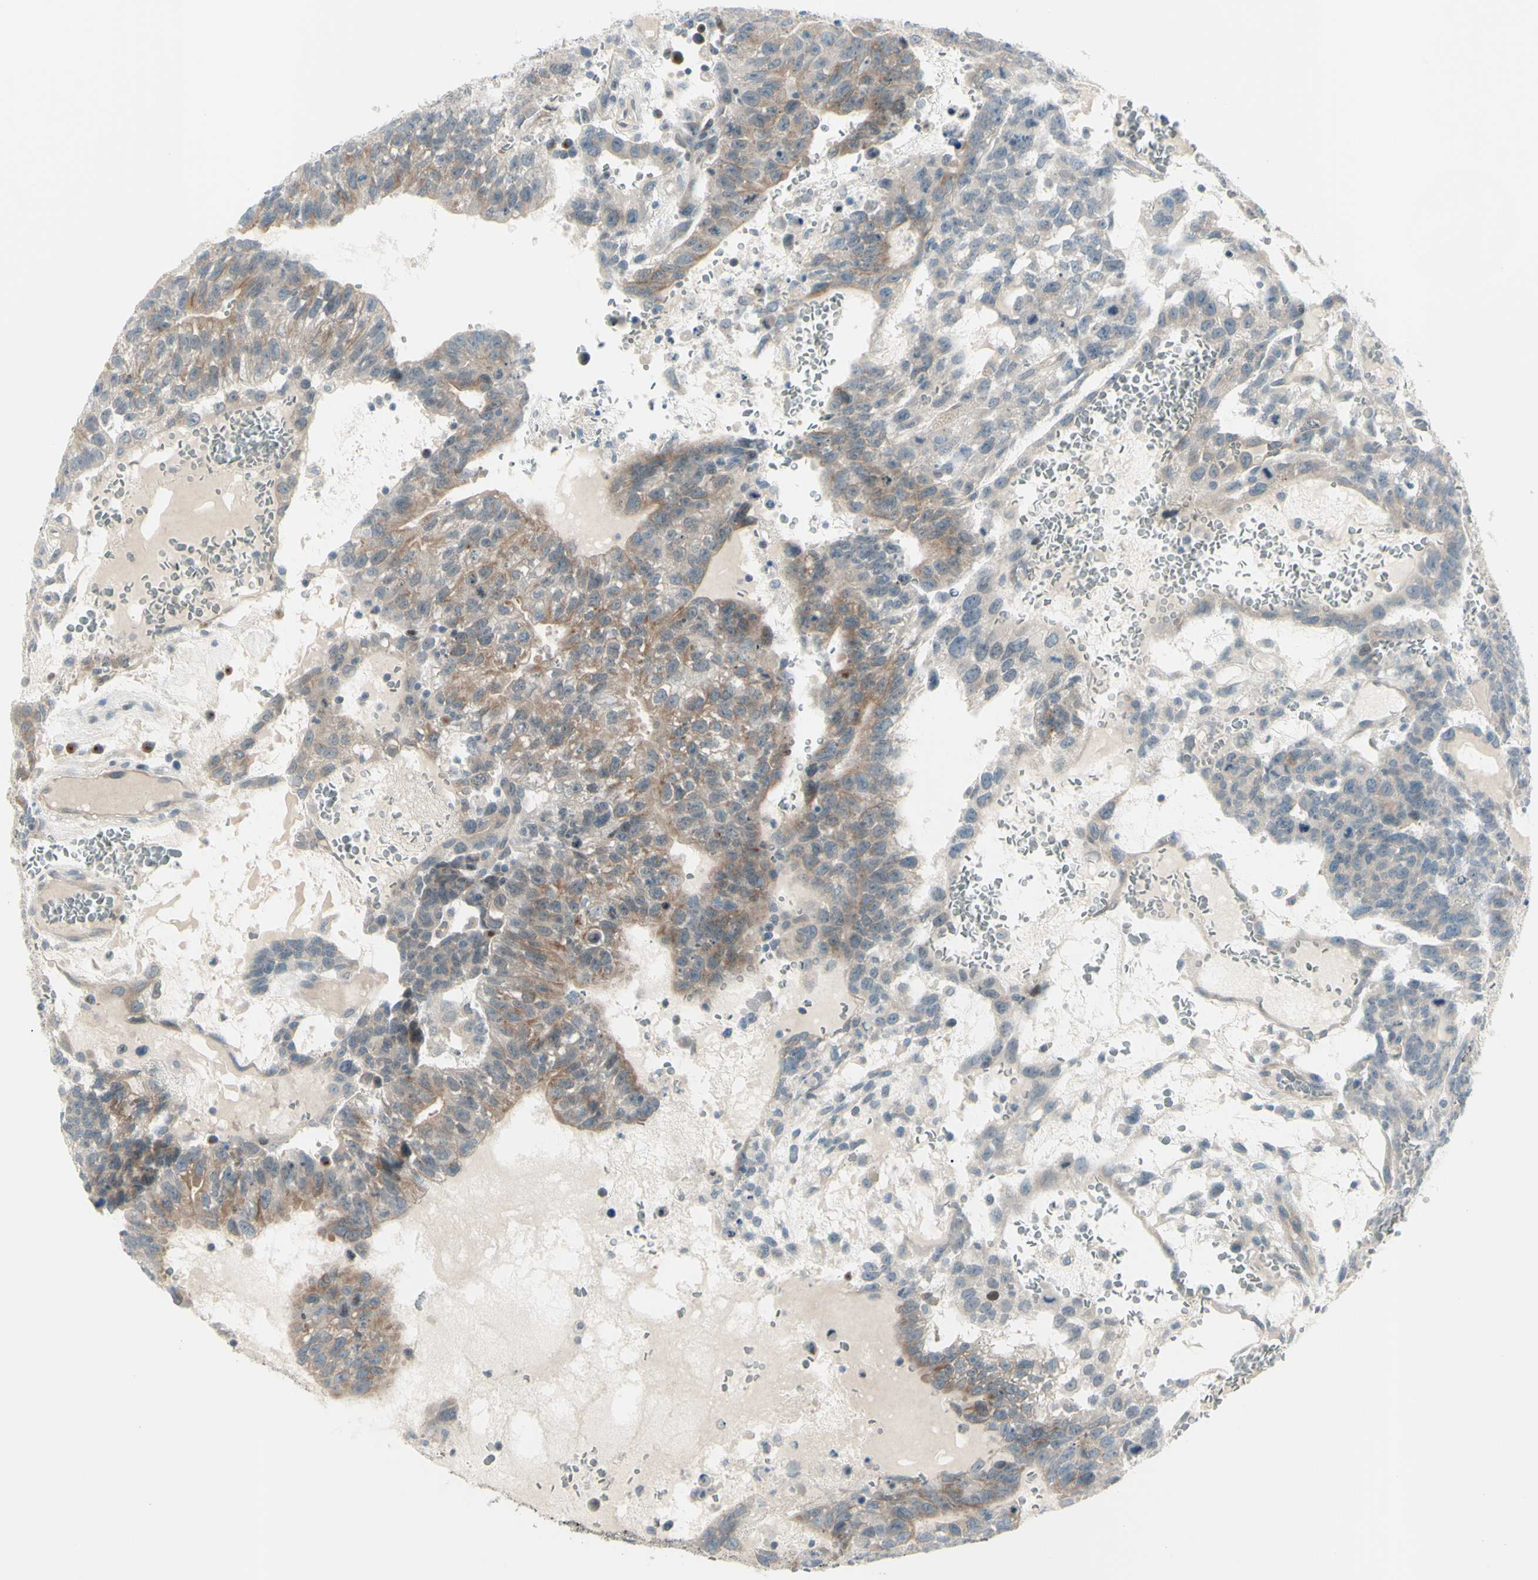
{"staining": {"intensity": "moderate", "quantity": ">75%", "location": "cytoplasmic/membranous"}, "tissue": "testis cancer", "cell_type": "Tumor cells", "image_type": "cancer", "snomed": [{"axis": "morphology", "description": "Seminoma, NOS"}, {"axis": "morphology", "description": "Carcinoma, Embryonal, NOS"}, {"axis": "topography", "description": "Testis"}], "caption": "The histopathology image reveals staining of testis seminoma, revealing moderate cytoplasmic/membranous protein positivity (brown color) within tumor cells.", "gene": "LRRK1", "patient": {"sex": "male", "age": 52}}